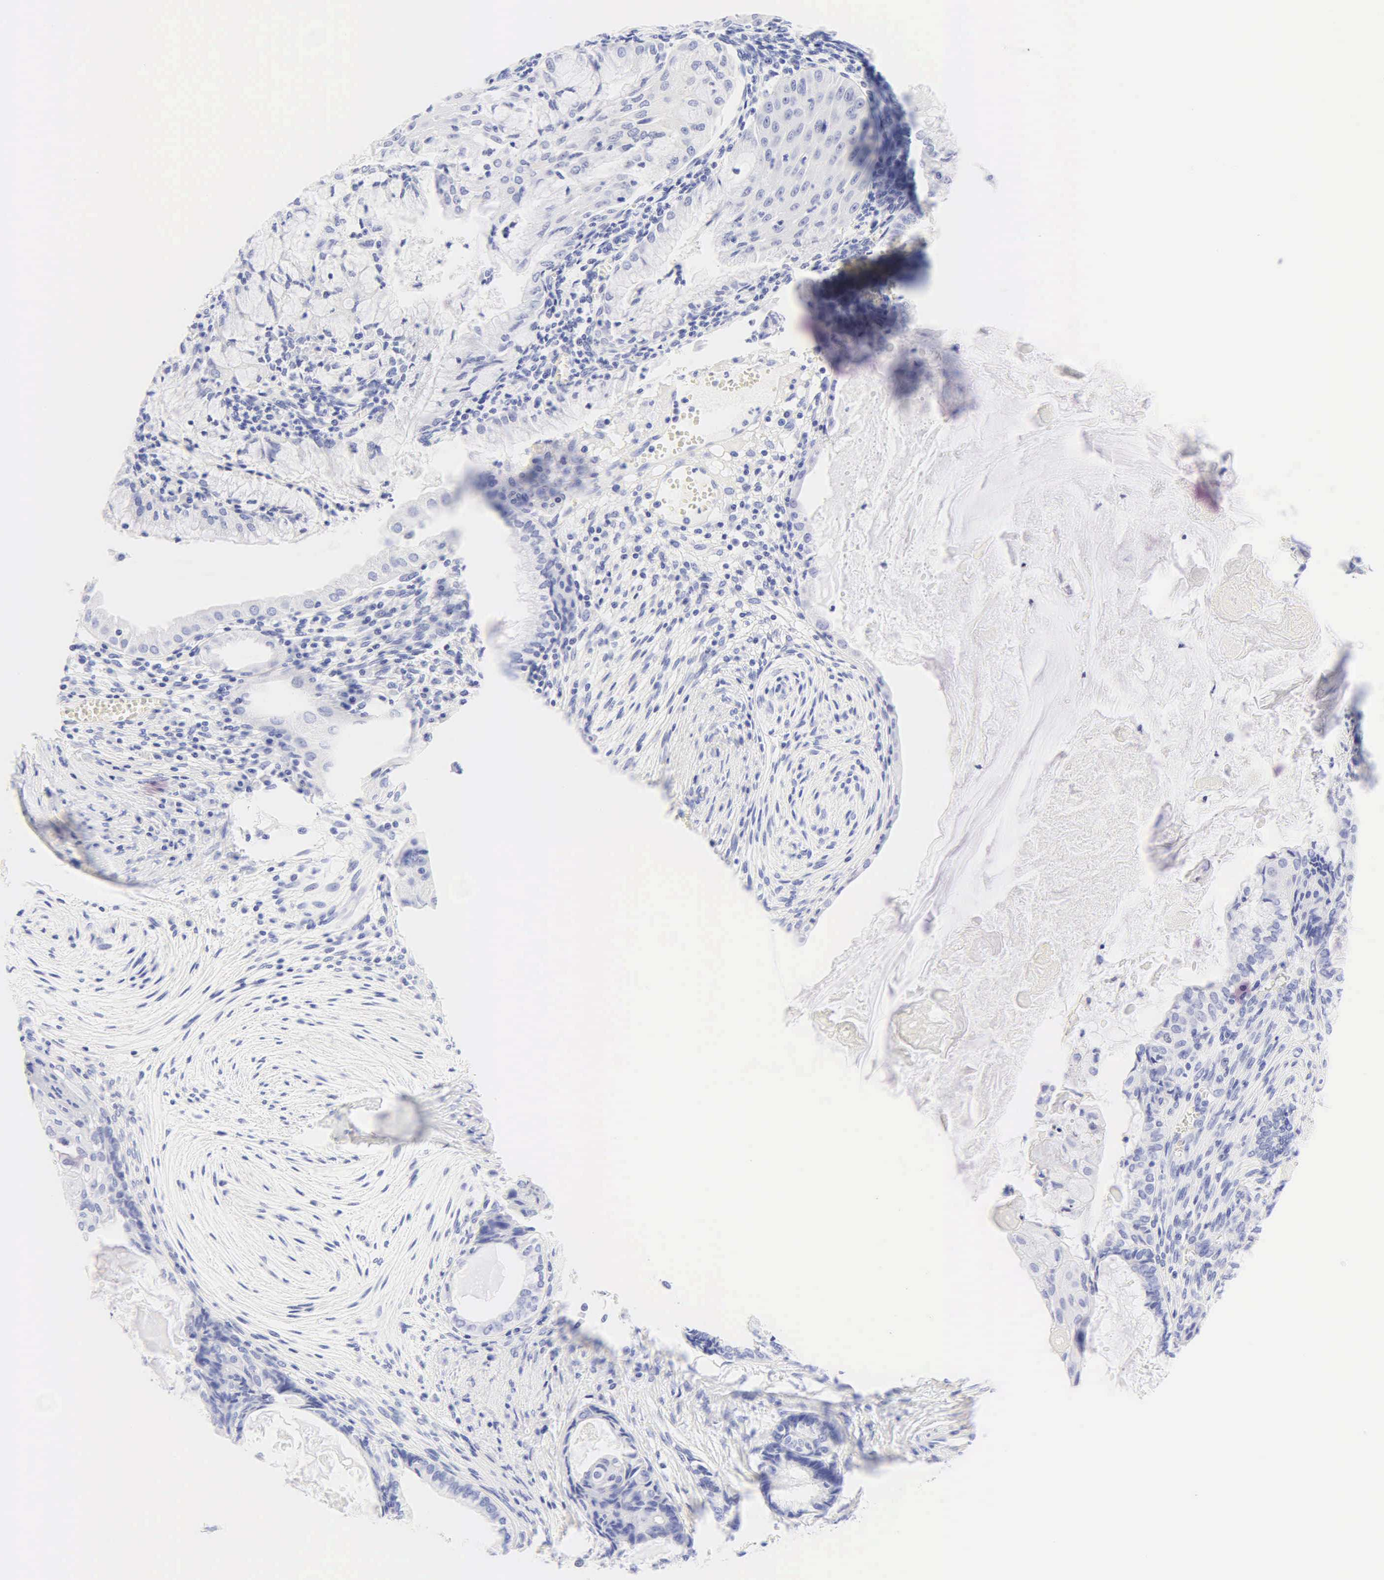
{"staining": {"intensity": "negative", "quantity": "none", "location": "none"}, "tissue": "endometrial cancer", "cell_type": "Tumor cells", "image_type": "cancer", "snomed": [{"axis": "morphology", "description": "Adenocarcinoma, NOS"}, {"axis": "topography", "description": "Endometrium"}], "caption": "Immunohistochemistry (IHC) of endometrial cancer (adenocarcinoma) displays no staining in tumor cells. The staining is performed using DAB brown chromogen with nuclei counter-stained in using hematoxylin.", "gene": "KRT20", "patient": {"sex": "female", "age": 79}}